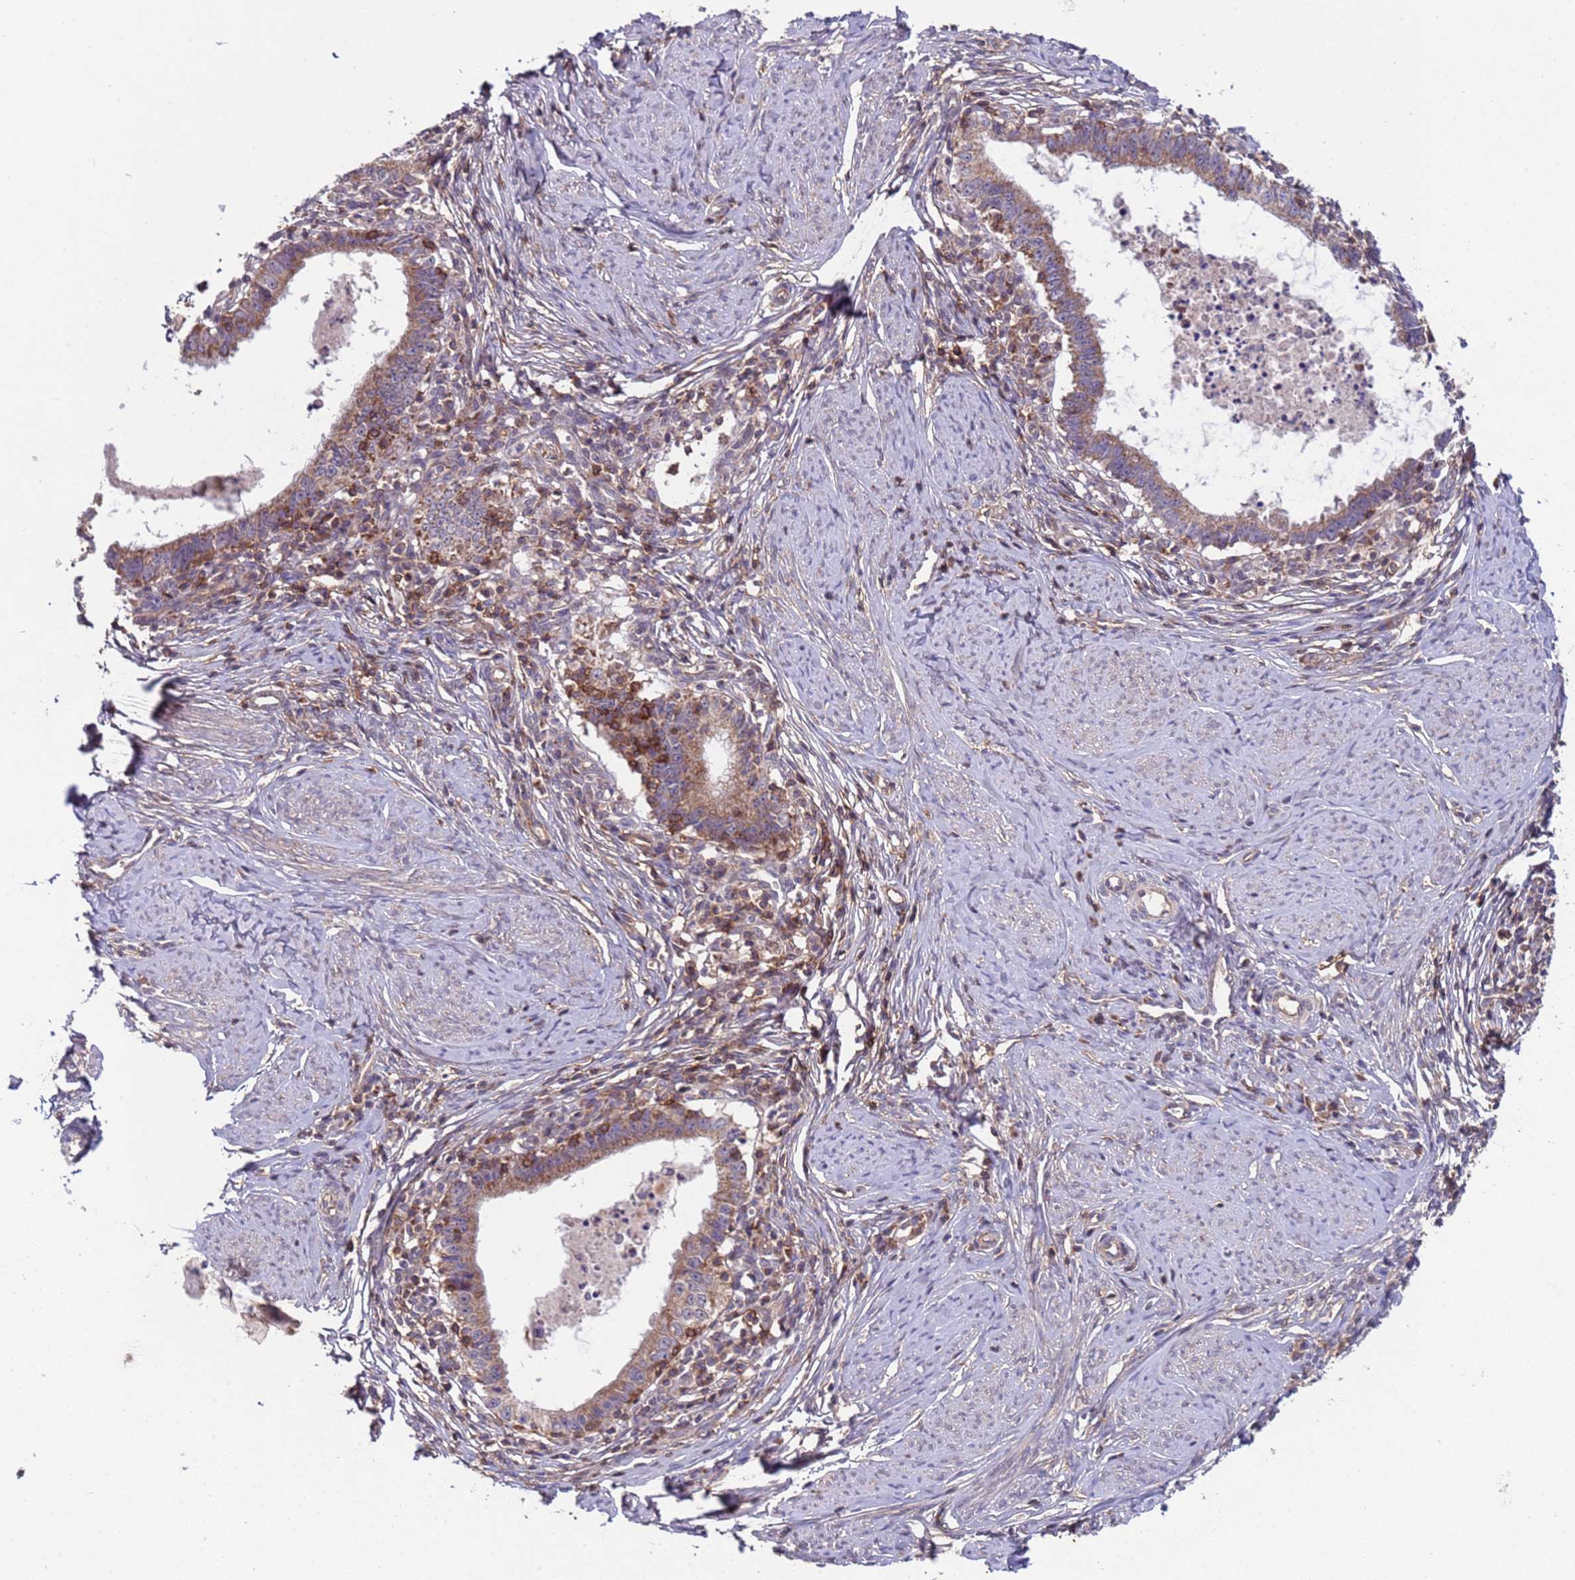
{"staining": {"intensity": "moderate", "quantity": ">75%", "location": "cytoplasmic/membranous"}, "tissue": "cervical cancer", "cell_type": "Tumor cells", "image_type": "cancer", "snomed": [{"axis": "morphology", "description": "Adenocarcinoma, NOS"}, {"axis": "topography", "description": "Cervix"}], "caption": "Brown immunohistochemical staining in cervical cancer (adenocarcinoma) exhibits moderate cytoplasmic/membranous positivity in approximately >75% of tumor cells.", "gene": "ACAD8", "patient": {"sex": "female", "age": 36}}